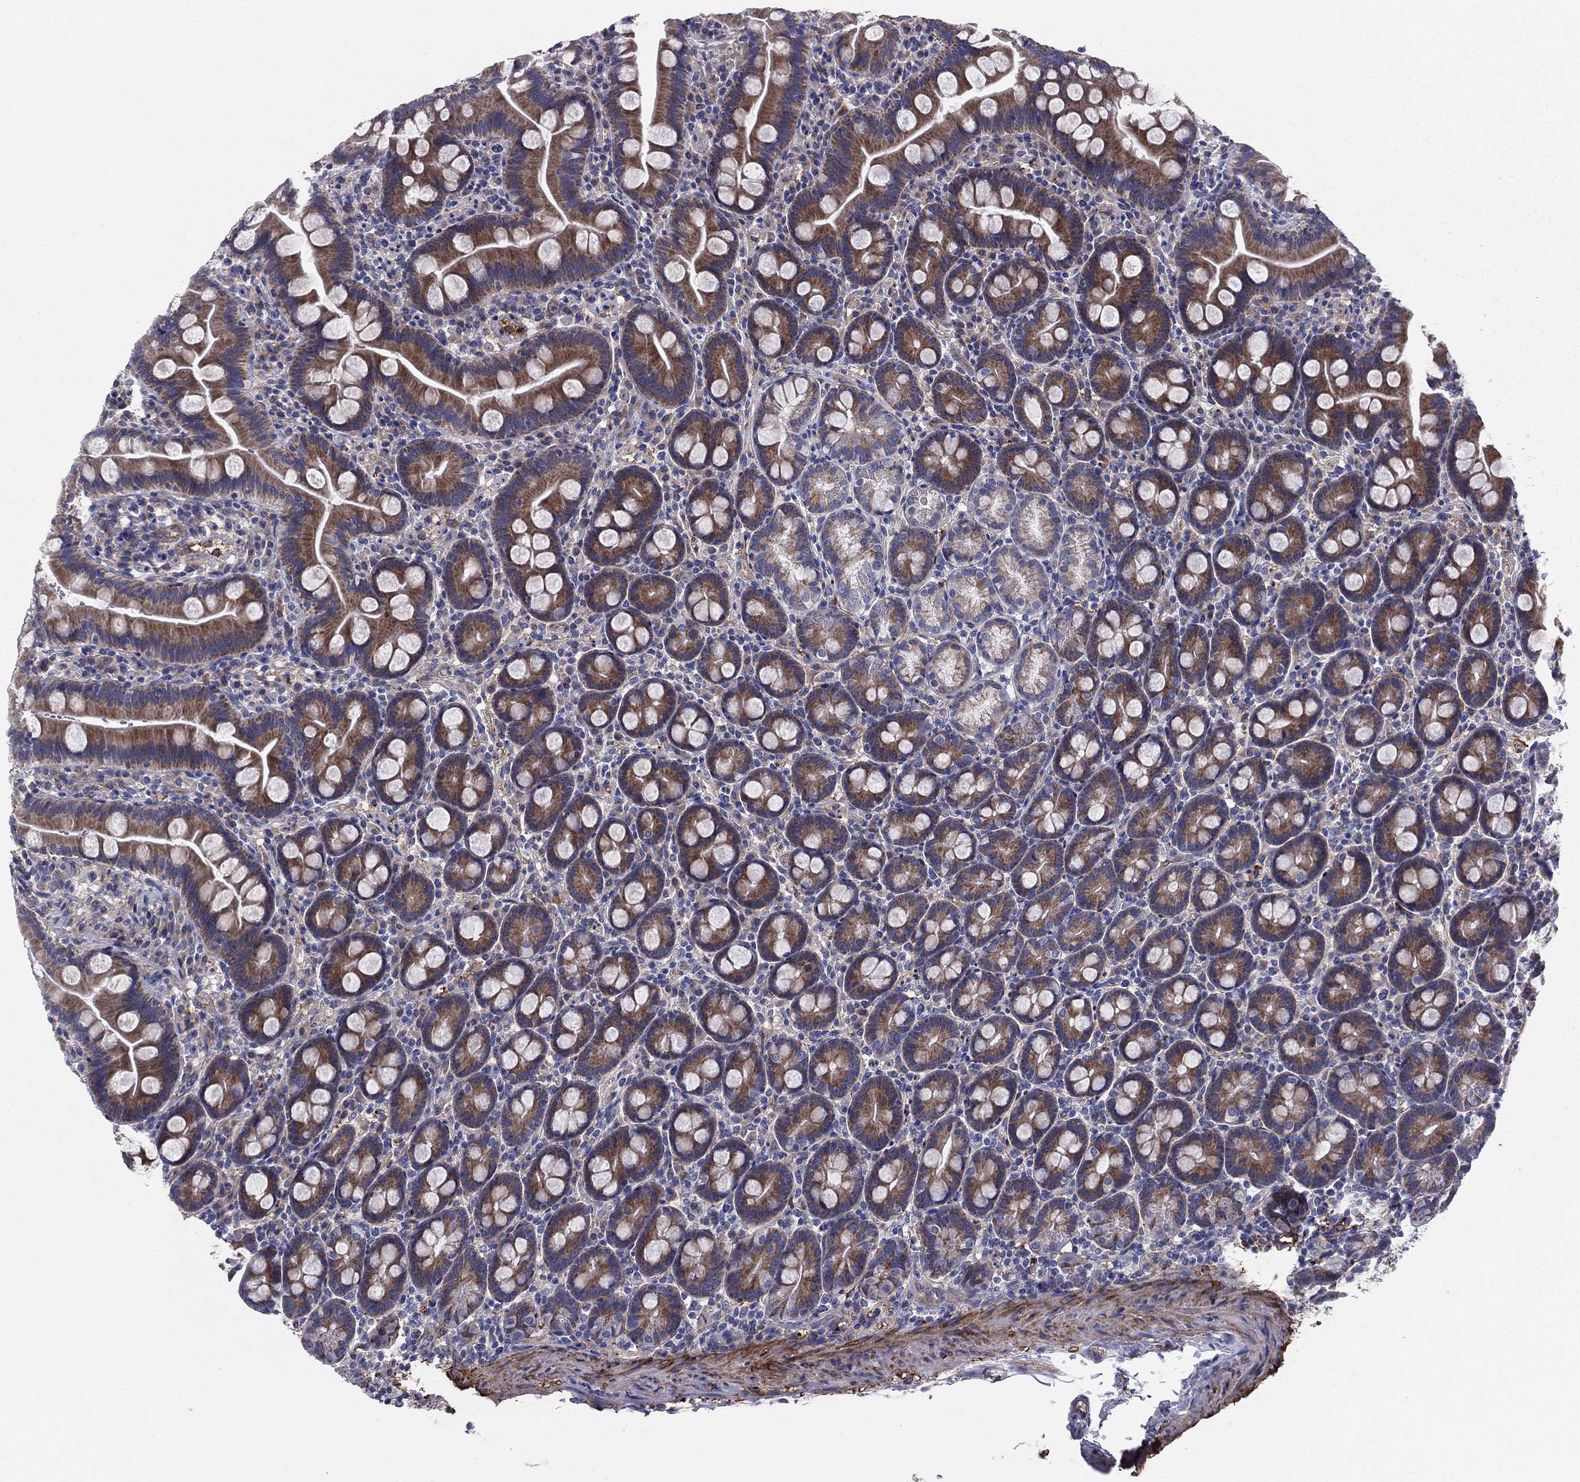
{"staining": {"intensity": "moderate", "quantity": ">75%", "location": "cytoplasmic/membranous"}, "tissue": "small intestine", "cell_type": "Glandular cells", "image_type": "normal", "snomed": [{"axis": "morphology", "description": "Normal tissue, NOS"}, {"axis": "topography", "description": "Small intestine"}], "caption": "An image showing moderate cytoplasmic/membranous positivity in about >75% of glandular cells in normal small intestine, as visualized by brown immunohistochemical staining.", "gene": "EMP2", "patient": {"sex": "female", "age": 44}}